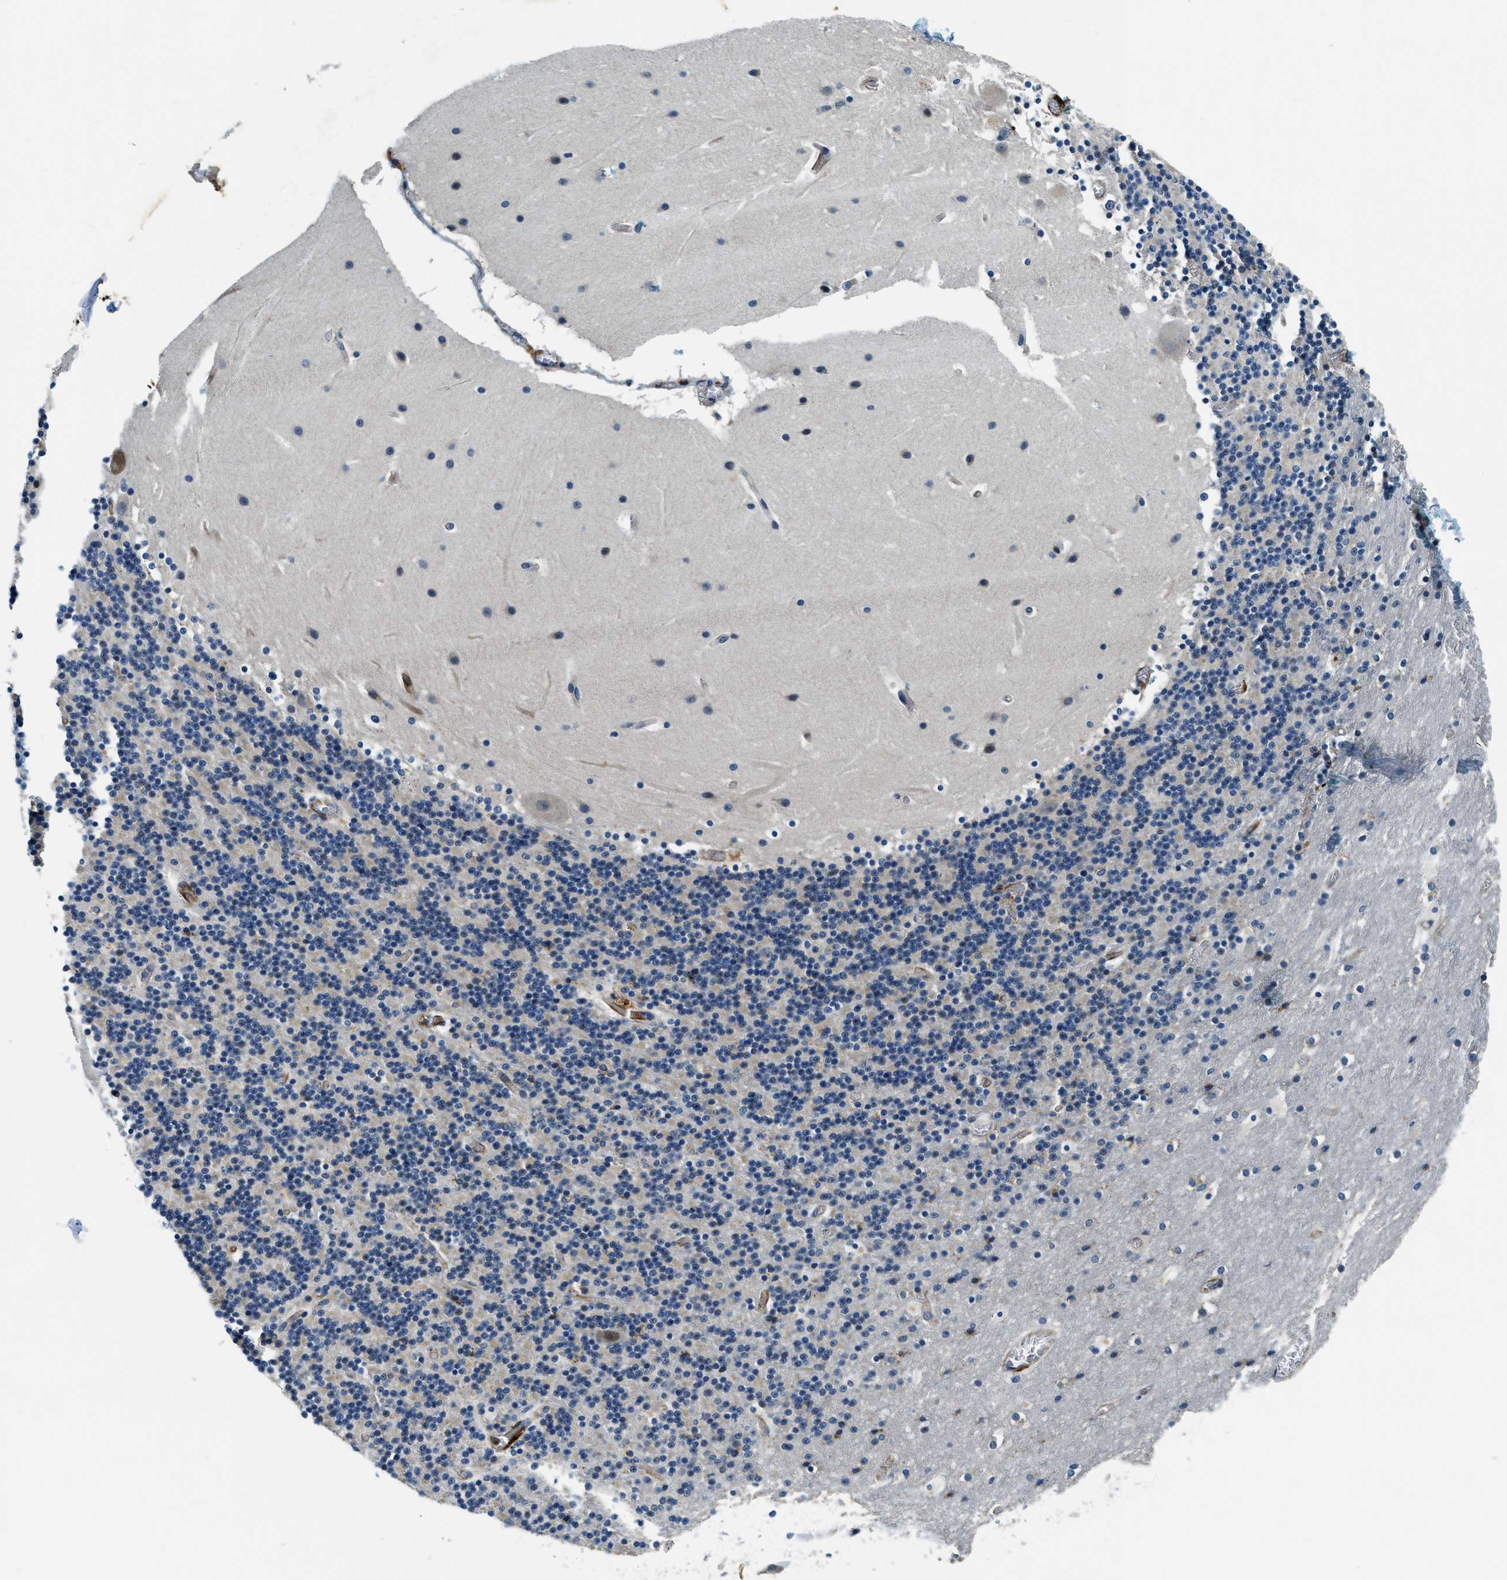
{"staining": {"intensity": "negative", "quantity": "none", "location": "none"}, "tissue": "cerebellum", "cell_type": "Cells in granular layer", "image_type": "normal", "snomed": [{"axis": "morphology", "description": "Normal tissue, NOS"}, {"axis": "topography", "description": "Cerebellum"}], "caption": "Cells in granular layer show no significant protein positivity in unremarkable cerebellum. Brightfield microscopy of immunohistochemistry stained with DAB (brown) and hematoxylin (blue), captured at high magnification.", "gene": "GNS", "patient": {"sex": "male", "age": 45}}